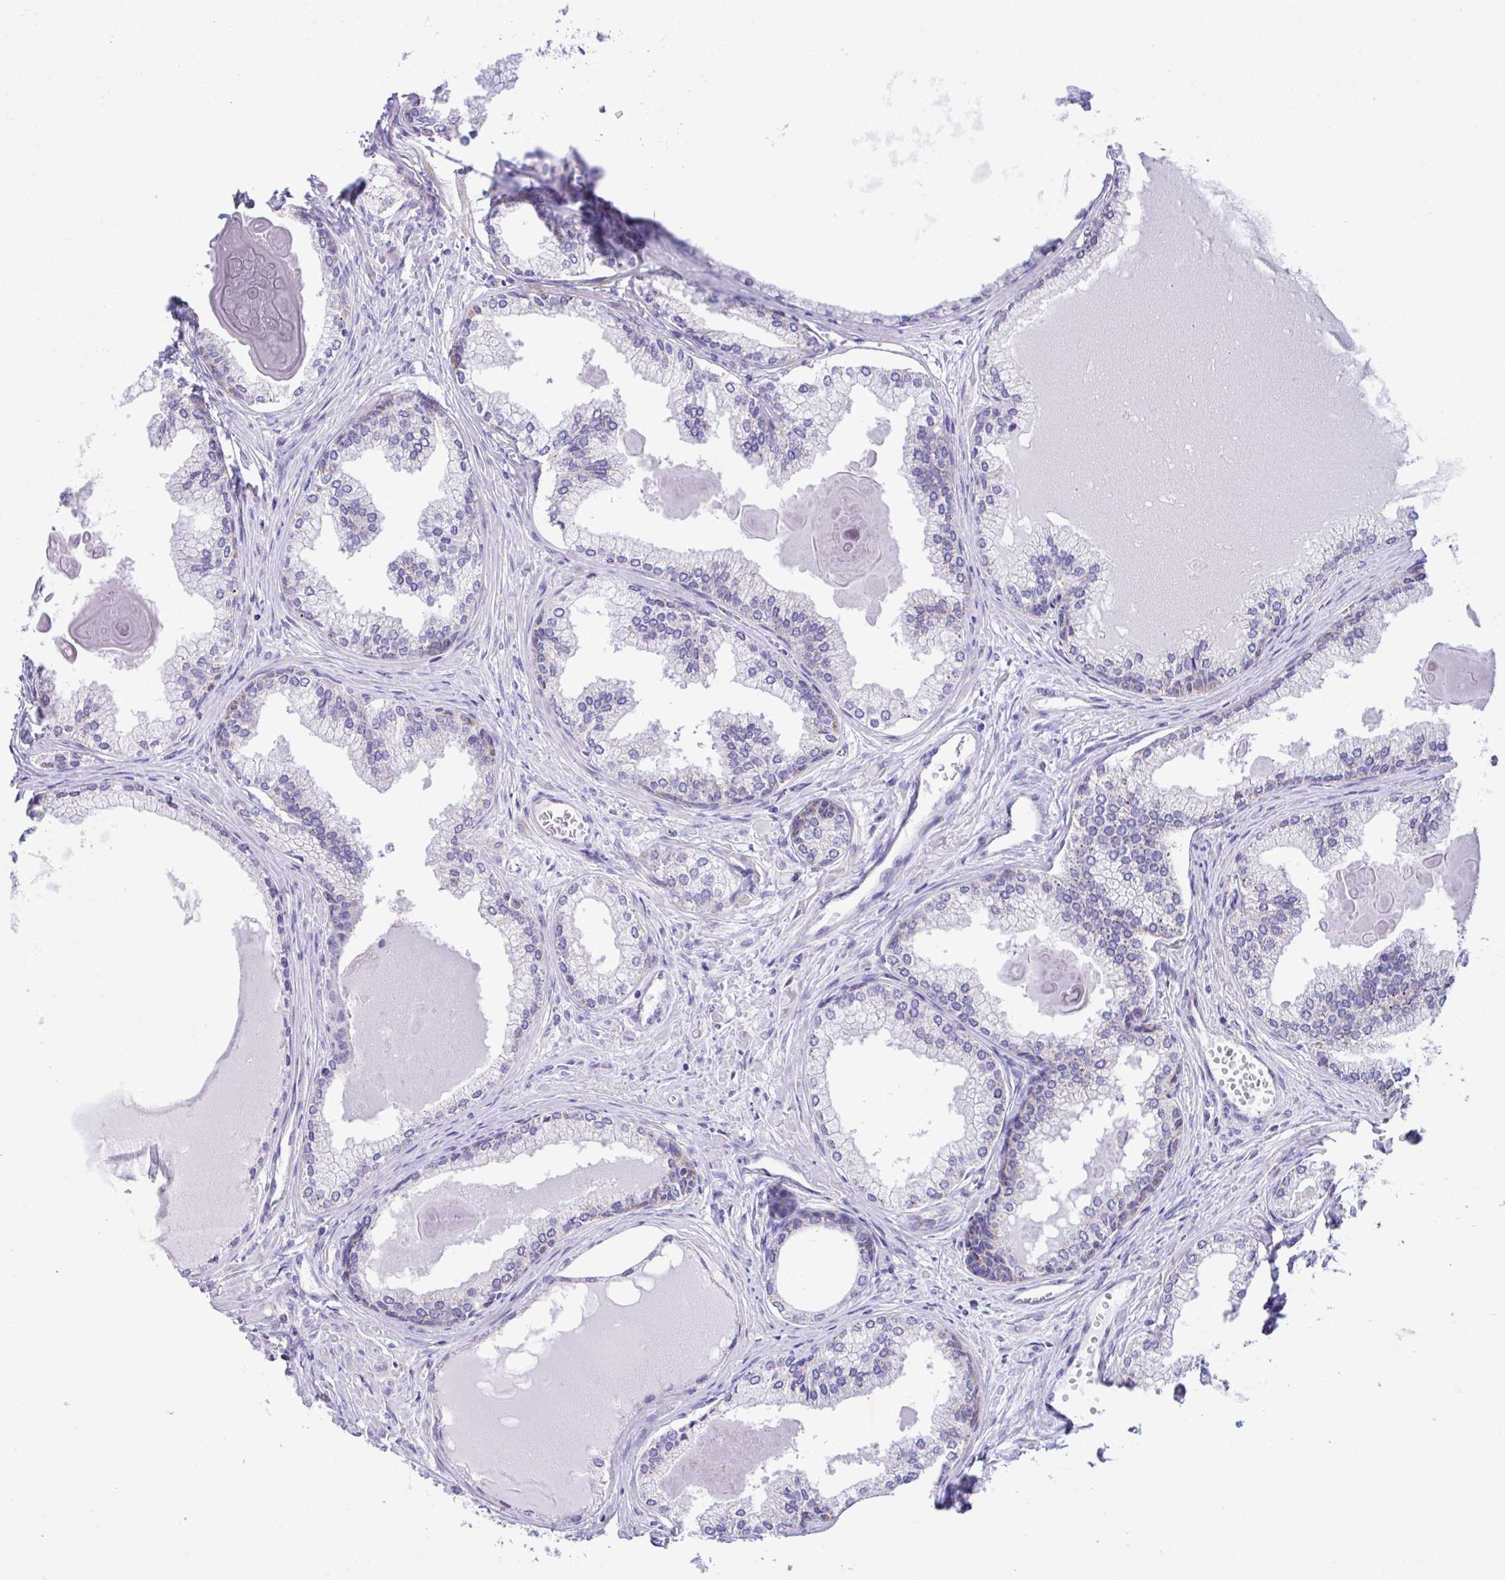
{"staining": {"intensity": "negative", "quantity": "none", "location": "none"}, "tissue": "prostate cancer", "cell_type": "Tumor cells", "image_type": "cancer", "snomed": [{"axis": "morphology", "description": "Adenocarcinoma, High grade"}, {"axis": "topography", "description": "Prostate"}], "caption": "There is no significant positivity in tumor cells of prostate cancer.", "gene": "NLRP8", "patient": {"sex": "male", "age": 68}}